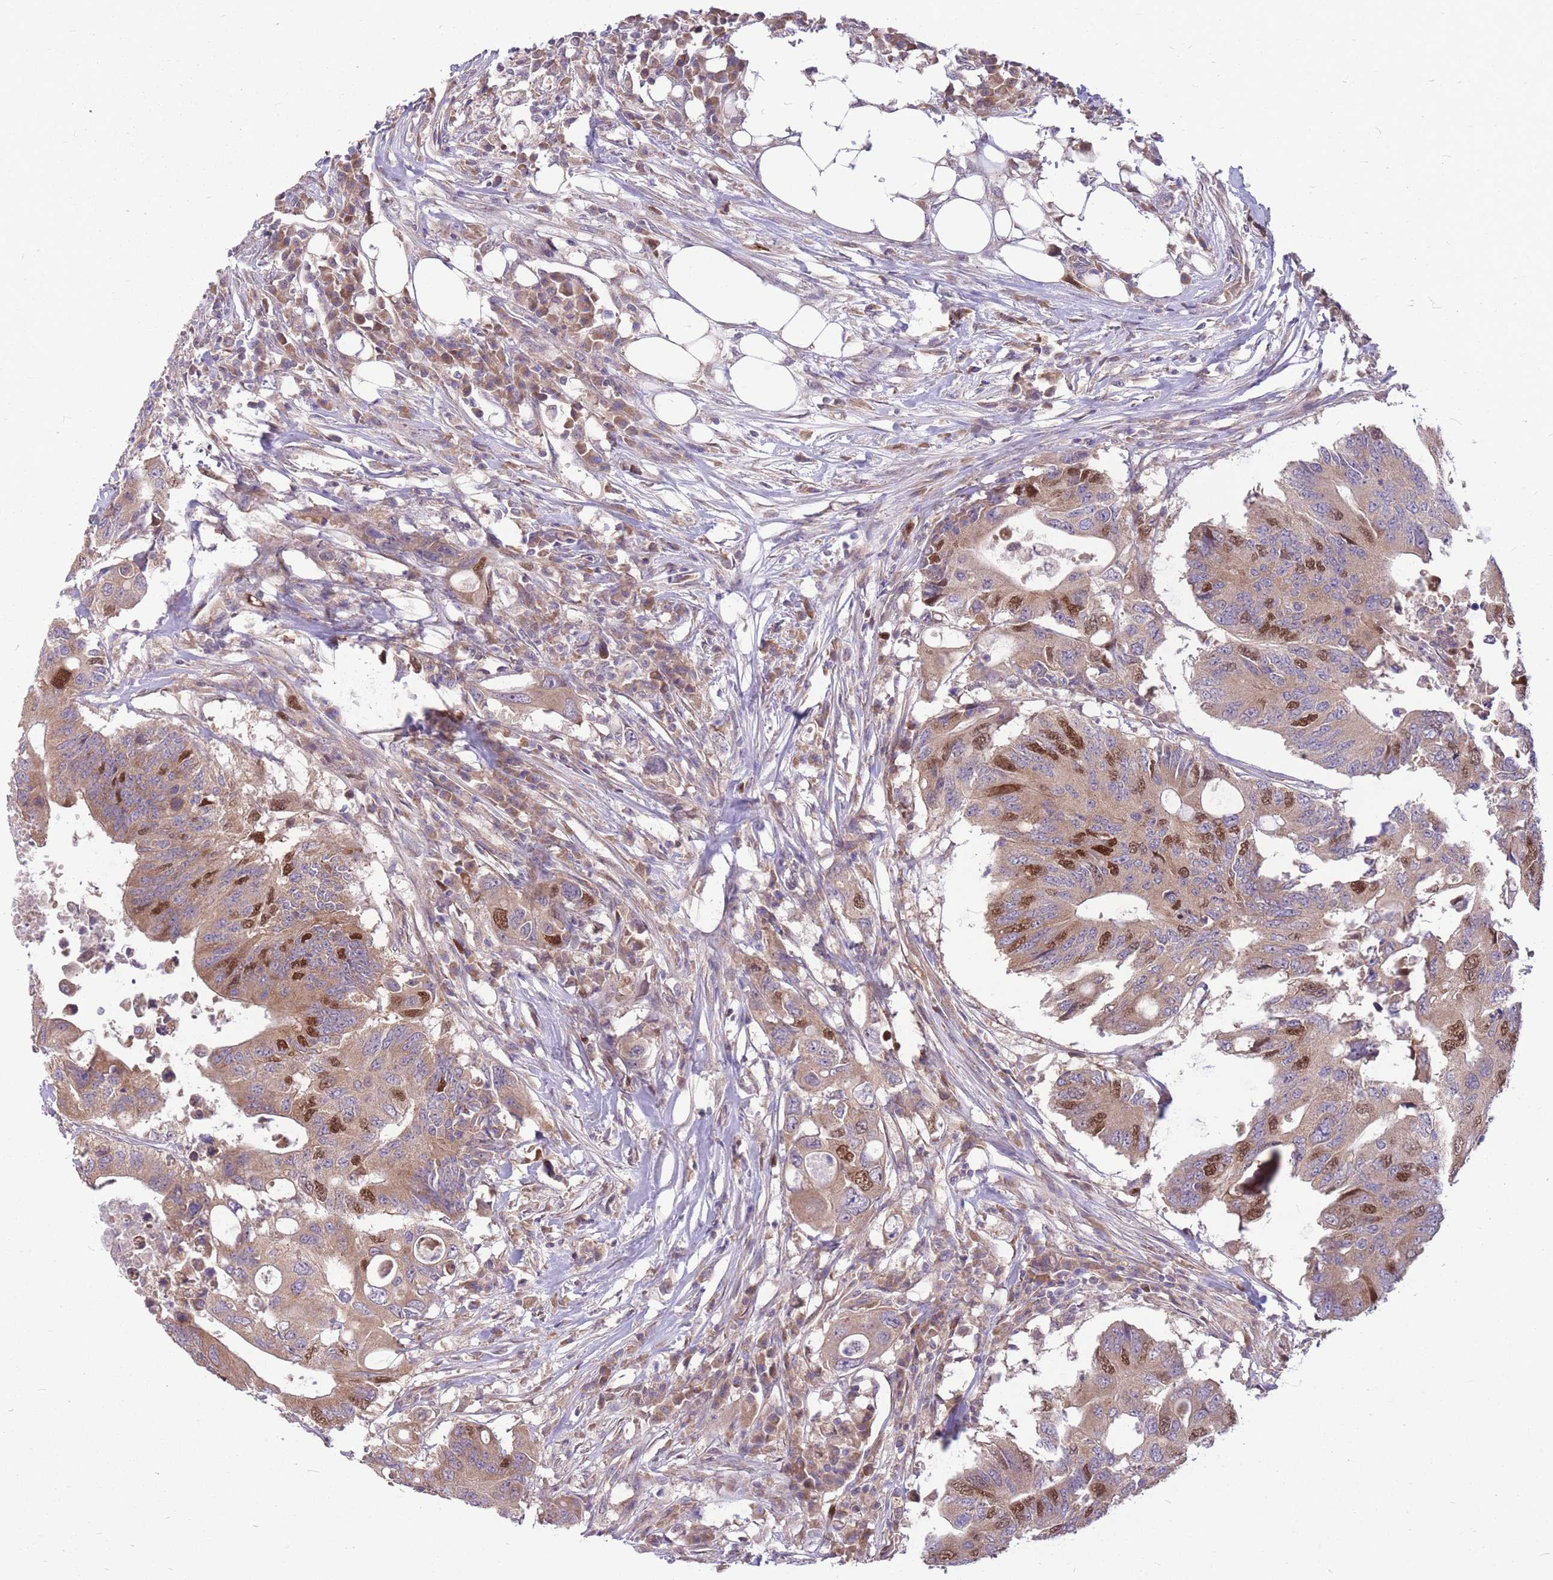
{"staining": {"intensity": "strong", "quantity": "<25%", "location": "cytoplasmic/membranous,nuclear"}, "tissue": "colorectal cancer", "cell_type": "Tumor cells", "image_type": "cancer", "snomed": [{"axis": "morphology", "description": "Adenocarcinoma, NOS"}, {"axis": "topography", "description": "Colon"}], "caption": "The micrograph exhibits a brown stain indicating the presence of a protein in the cytoplasmic/membranous and nuclear of tumor cells in colorectal cancer (adenocarcinoma). (Brightfield microscopy of DAB IHC at high magnification).", "gene": "GMNN", "patient": {"sex": "male", "age": 71}}